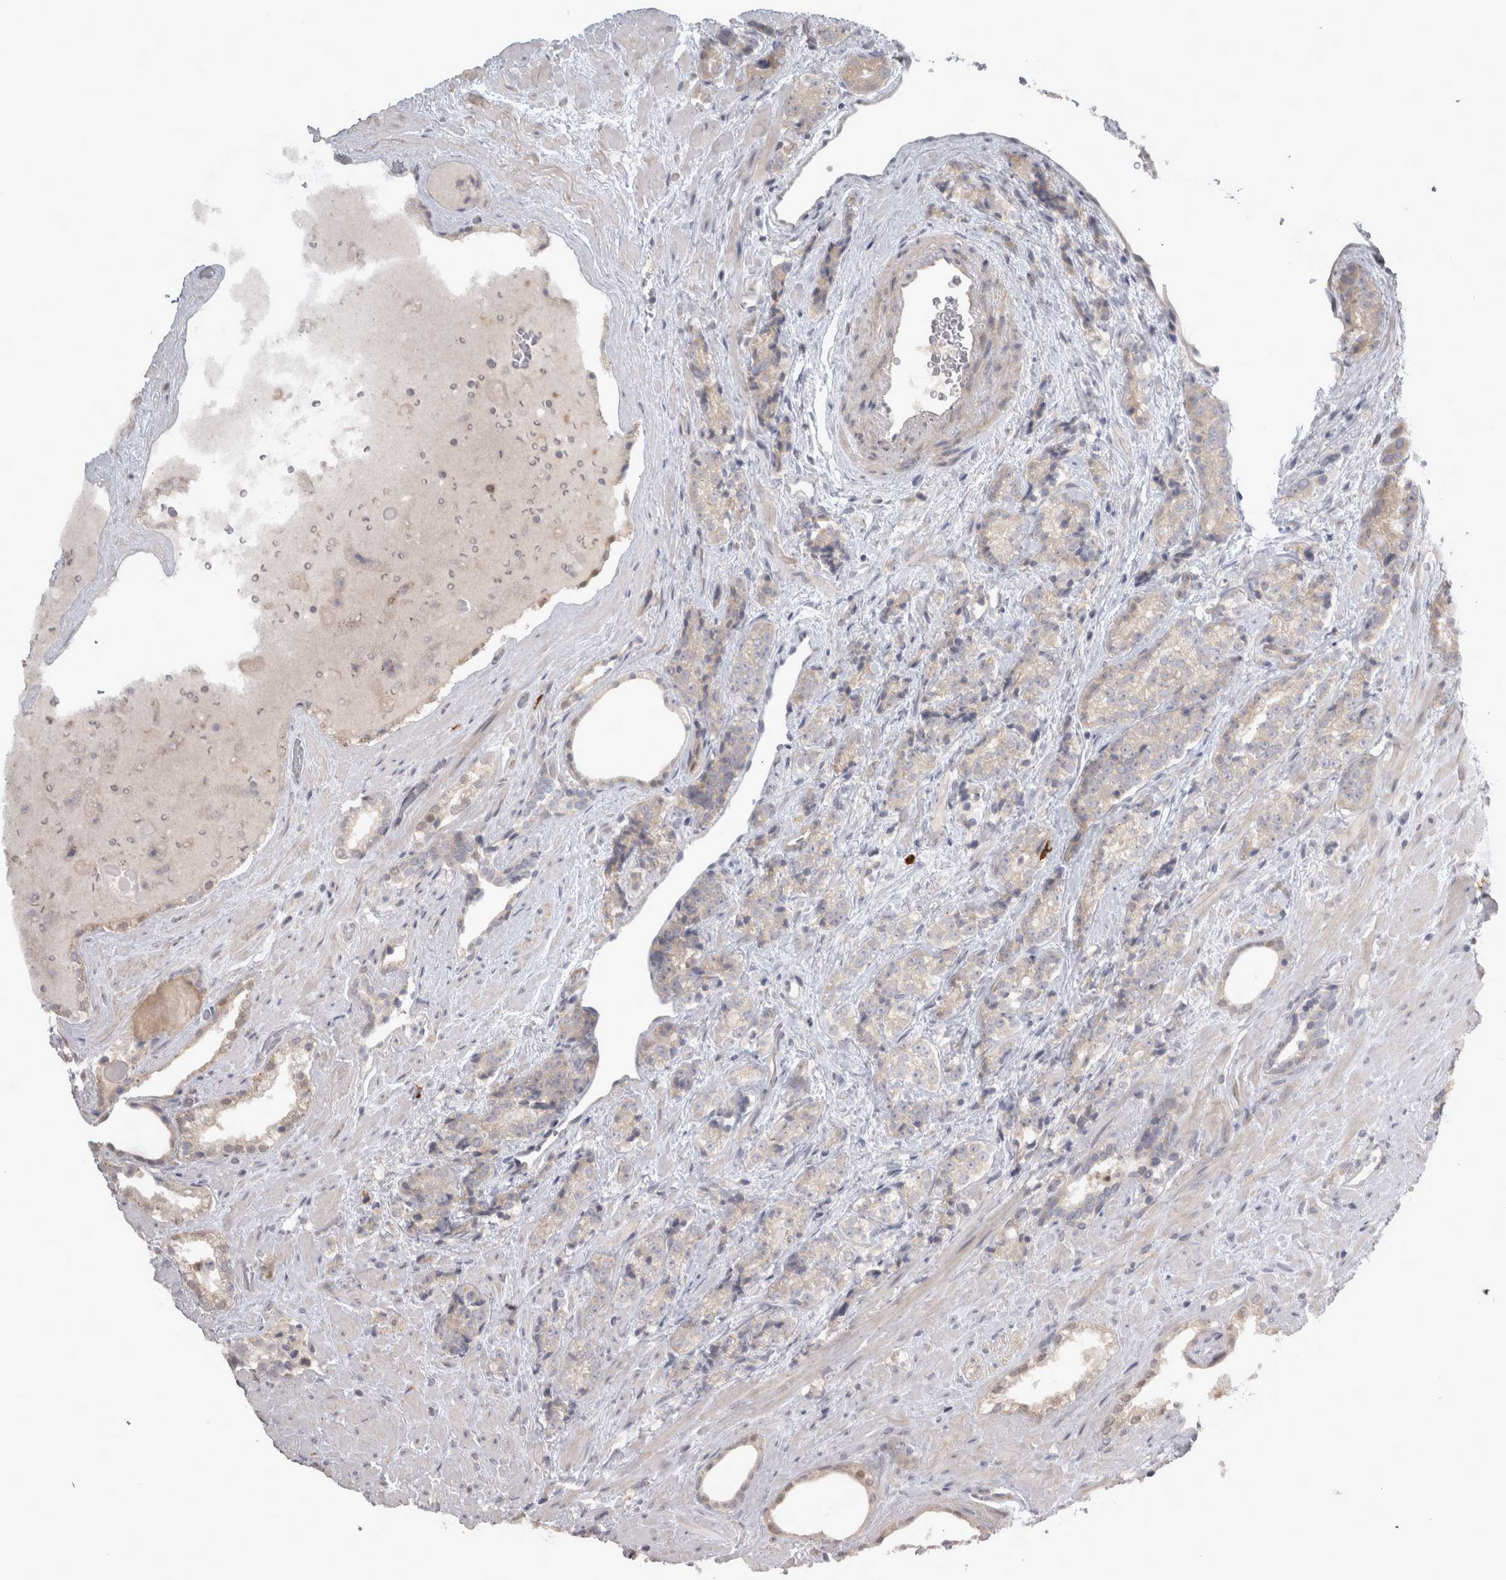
{"staining": {"intensity": "negative", "quantity": "none", "location": "none"}, "tissue": "prostate cancer", "cell_type": "Tumor cells", "image_type": "cancer", "snomed": [{"axis": "morphology", "description": "Adenocarcinoma, High grade"}, {"axis": "topography", "description": "Prostate"}], "caption": "This is a histopathology image of immunohistochemistry staining of prostate cancer, which shows no positivity in tumor cells. The staining was performed using DAB (3,3'-diaminobenzidine) to visualize the protein expression in brown, while the nuclei were stained in blue with hematoxylin (Magnification: 20x).", "gene": "SLCO5A1", "patient": {"sex": "male", "age": 71}}